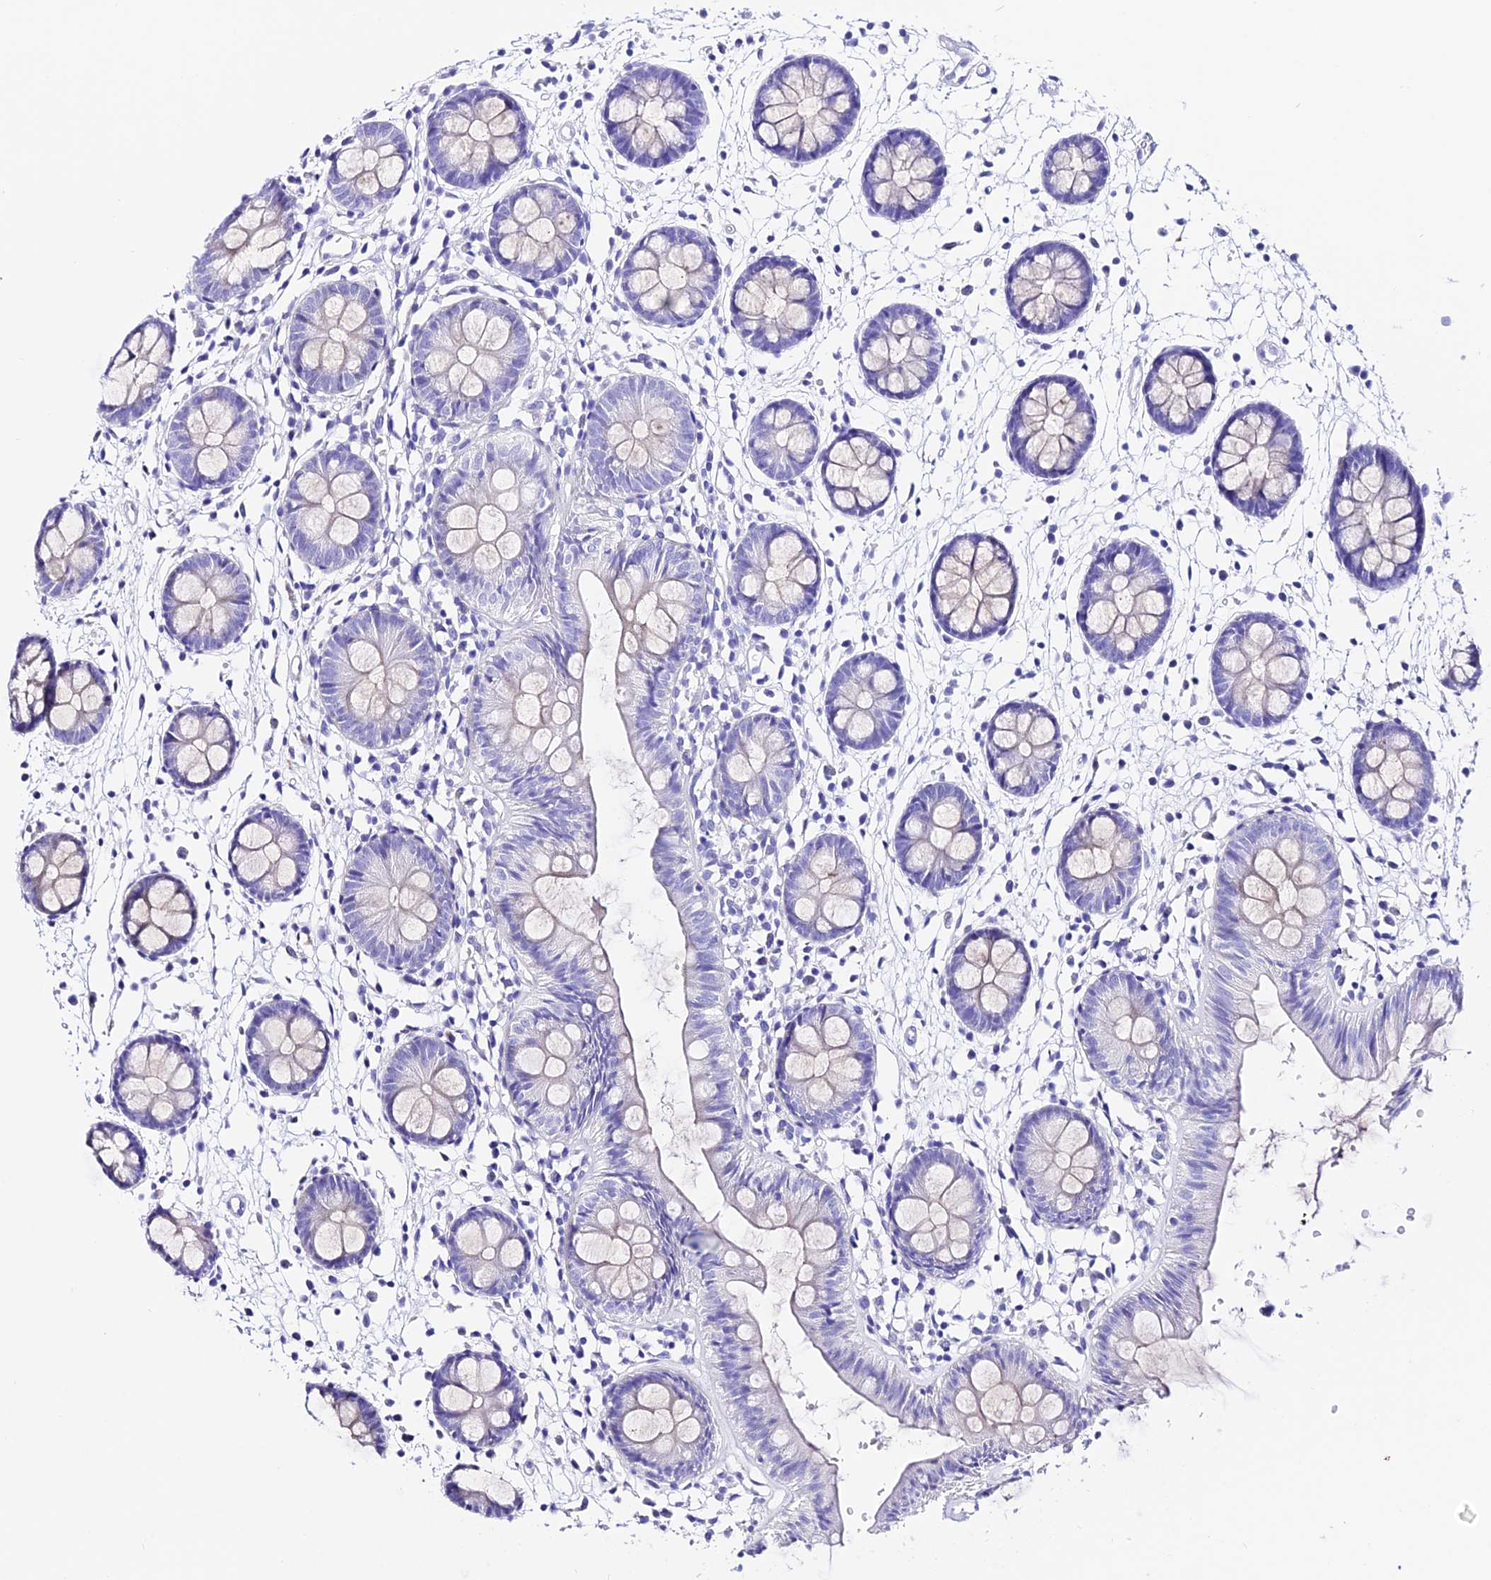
{"staining": {"intensity": "negative", "quantity": "none", "location": "none"}, "tissue": "colon", "cell_type": "Endothelial cells", "image_type": "normal", "snomed": [{"axis": "morphology", "description": "Normal tissue, NOS"}, {"axis": "topography", "description": "Colon"}], "caption": "Immunohistochemistry (IHC) histopathology image of benign colon stained for a protein (brown), which shows no expression in endothelial cells.", "gene": "TRMT44", "patient": {"sex": "male", "age": 56}}